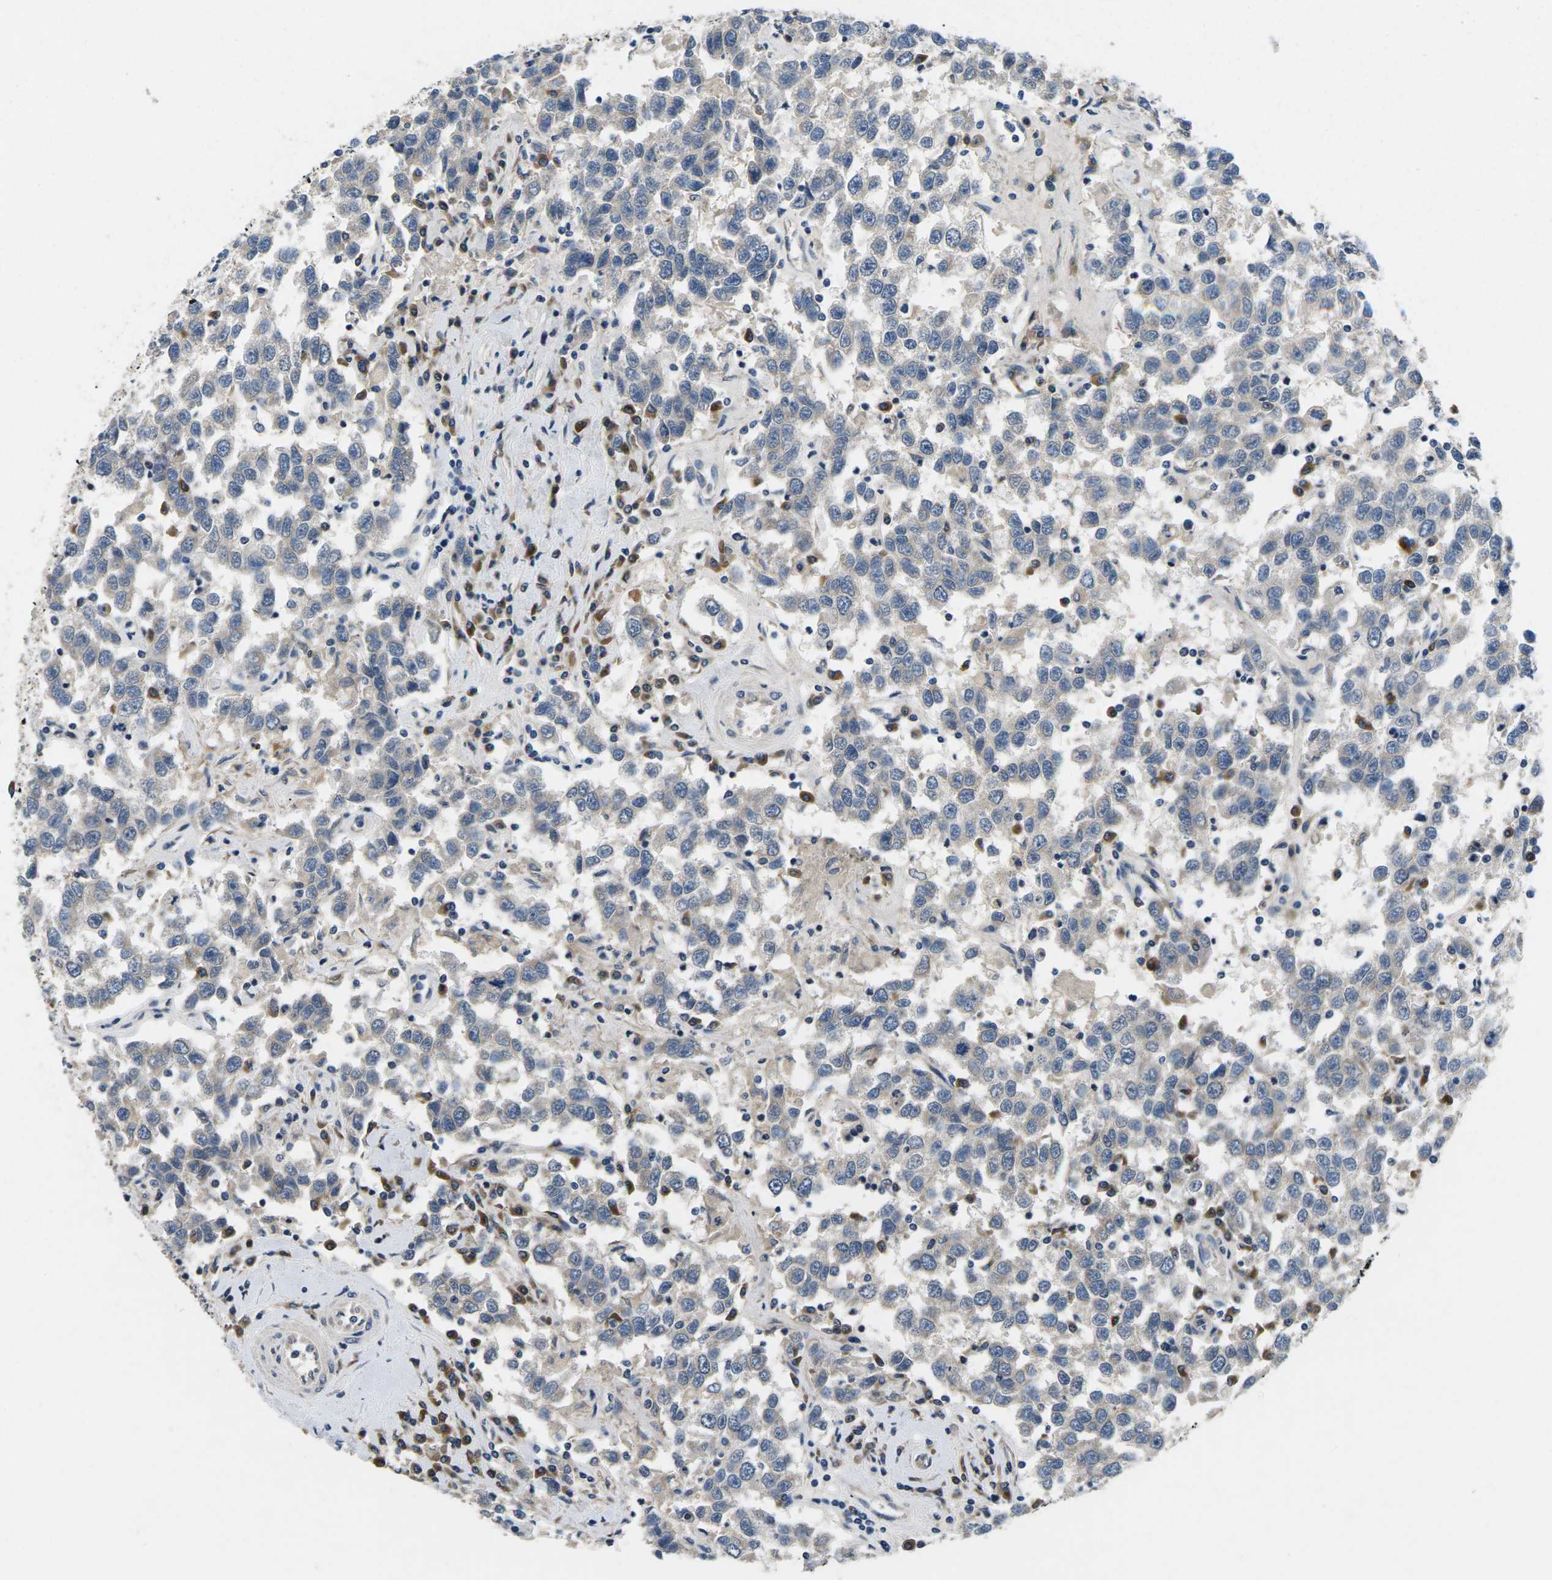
{"staining": {"intensity": "negative", "quantity": "none", "location": "none"}, "tissue": "testis cancer", "cell_type": "Tumor cells", "image_type": "cancer", "snomed": [{"axis": "morphology", "description": "Seminoma, NOS"}, {"axis": "topography", "description": "Testis"}], "caption": "A high-resolution image shows immunohistochemistry staining of testis cancer, which reveals no significant staining in tumor cells.", "gene": "ERGIC3", "patient": {"sex": "male", "age": 41}}